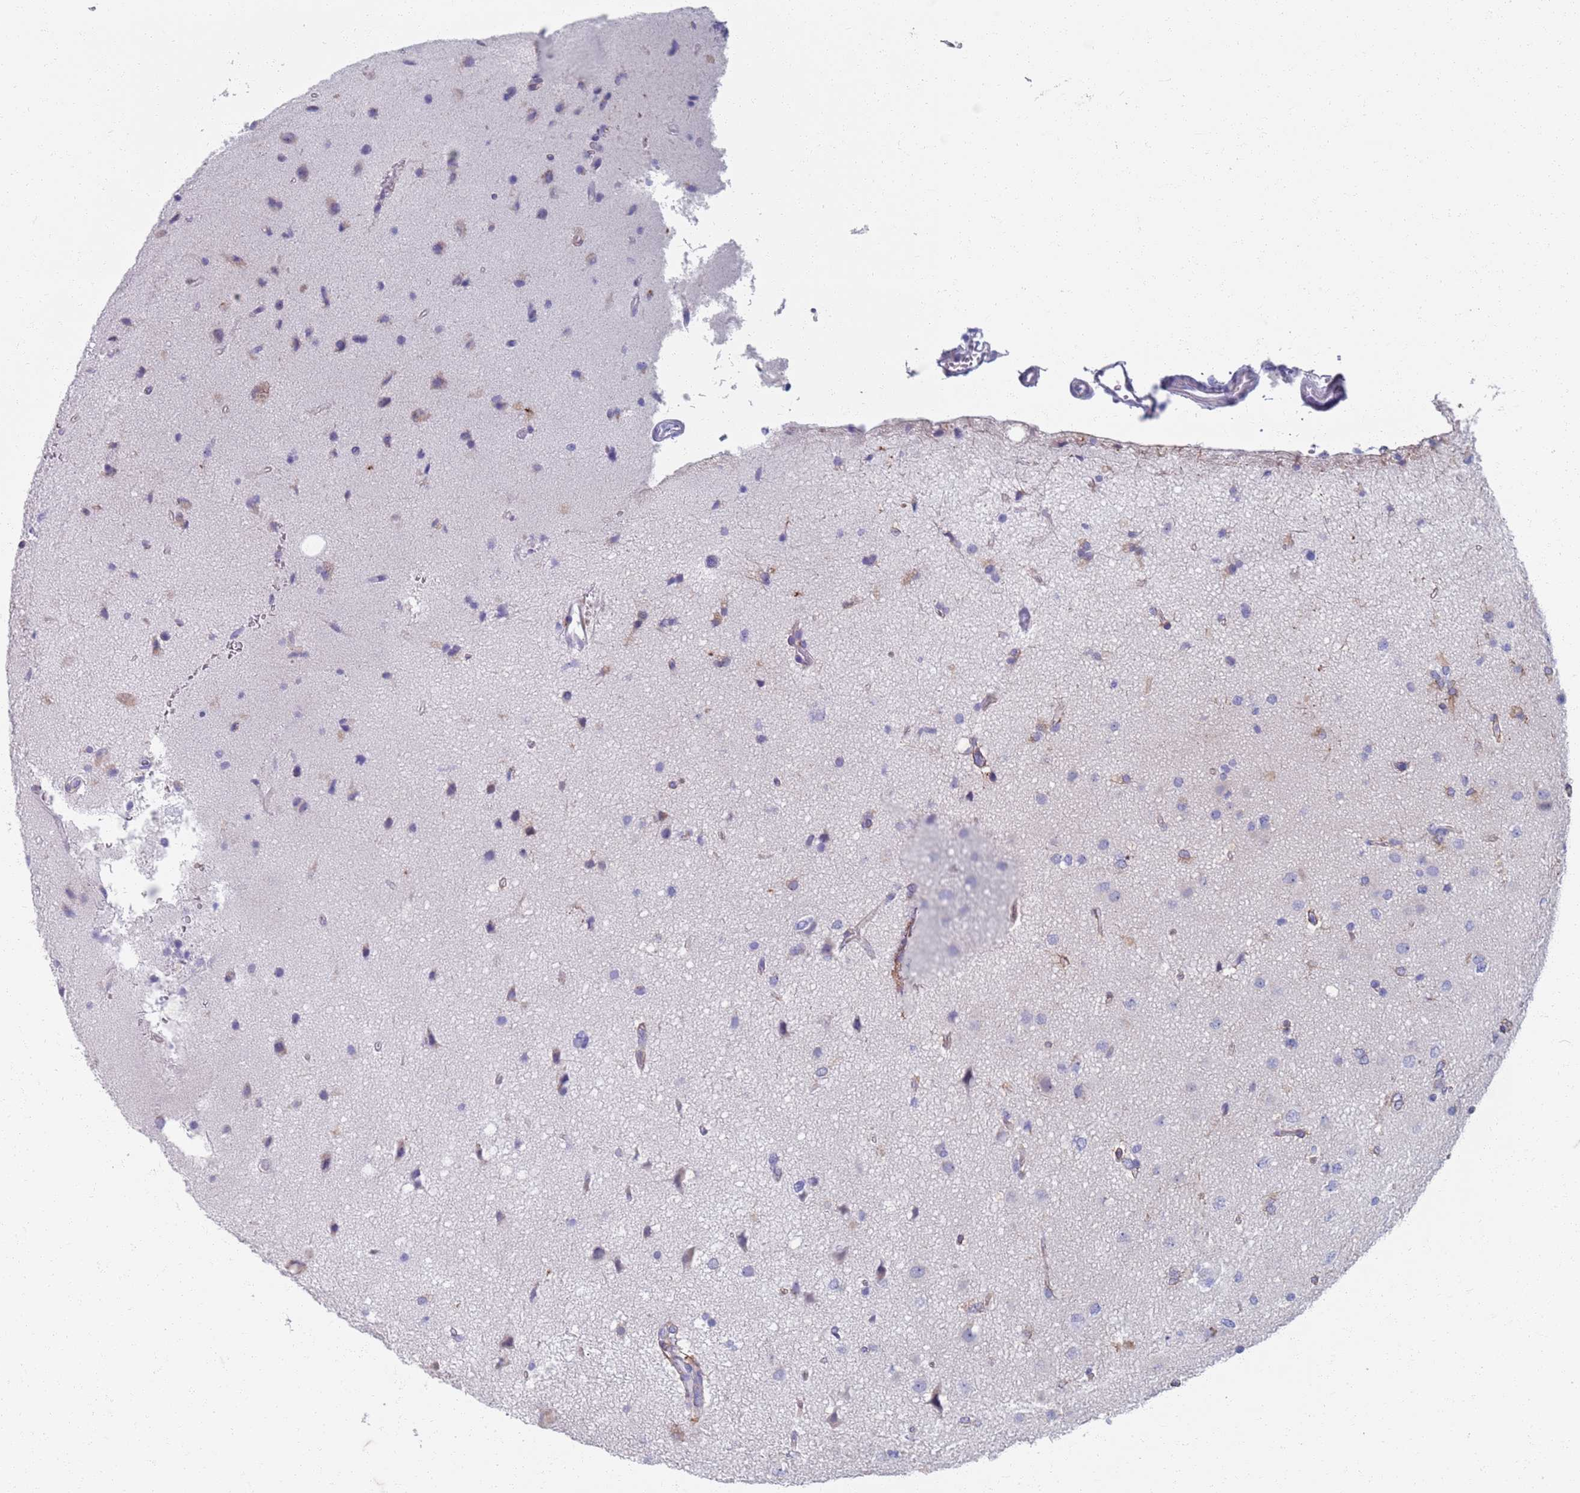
{"staining": {"intensity": "negative", "quantity": "none", "location": "none"}, "tissue": "glioma", "cell_type": "Tumor cells", "image_type": "cancer", "snomed": [{"axis": "morphology", "description": "Glioma, malignant, High grade"}, {"axis": "topography", "description": "Brain"}], "caption": "Immunohistochemistry photomicrograph of neoplastic tissue: malignant glioma (high-grade) stained with DAB (3,3'-diaminobenzidine) demonstrates no significant protein staining in tumor cells. The staining was performed using DAB (3,3'-diaminobenzidine) to visualize the protein expression in brown, while the nuclei were stained in blue with hematoxylin (Magnification: 20x).", "gene": "PLOD1", "patient": {"sex": "male", "age": 72}}